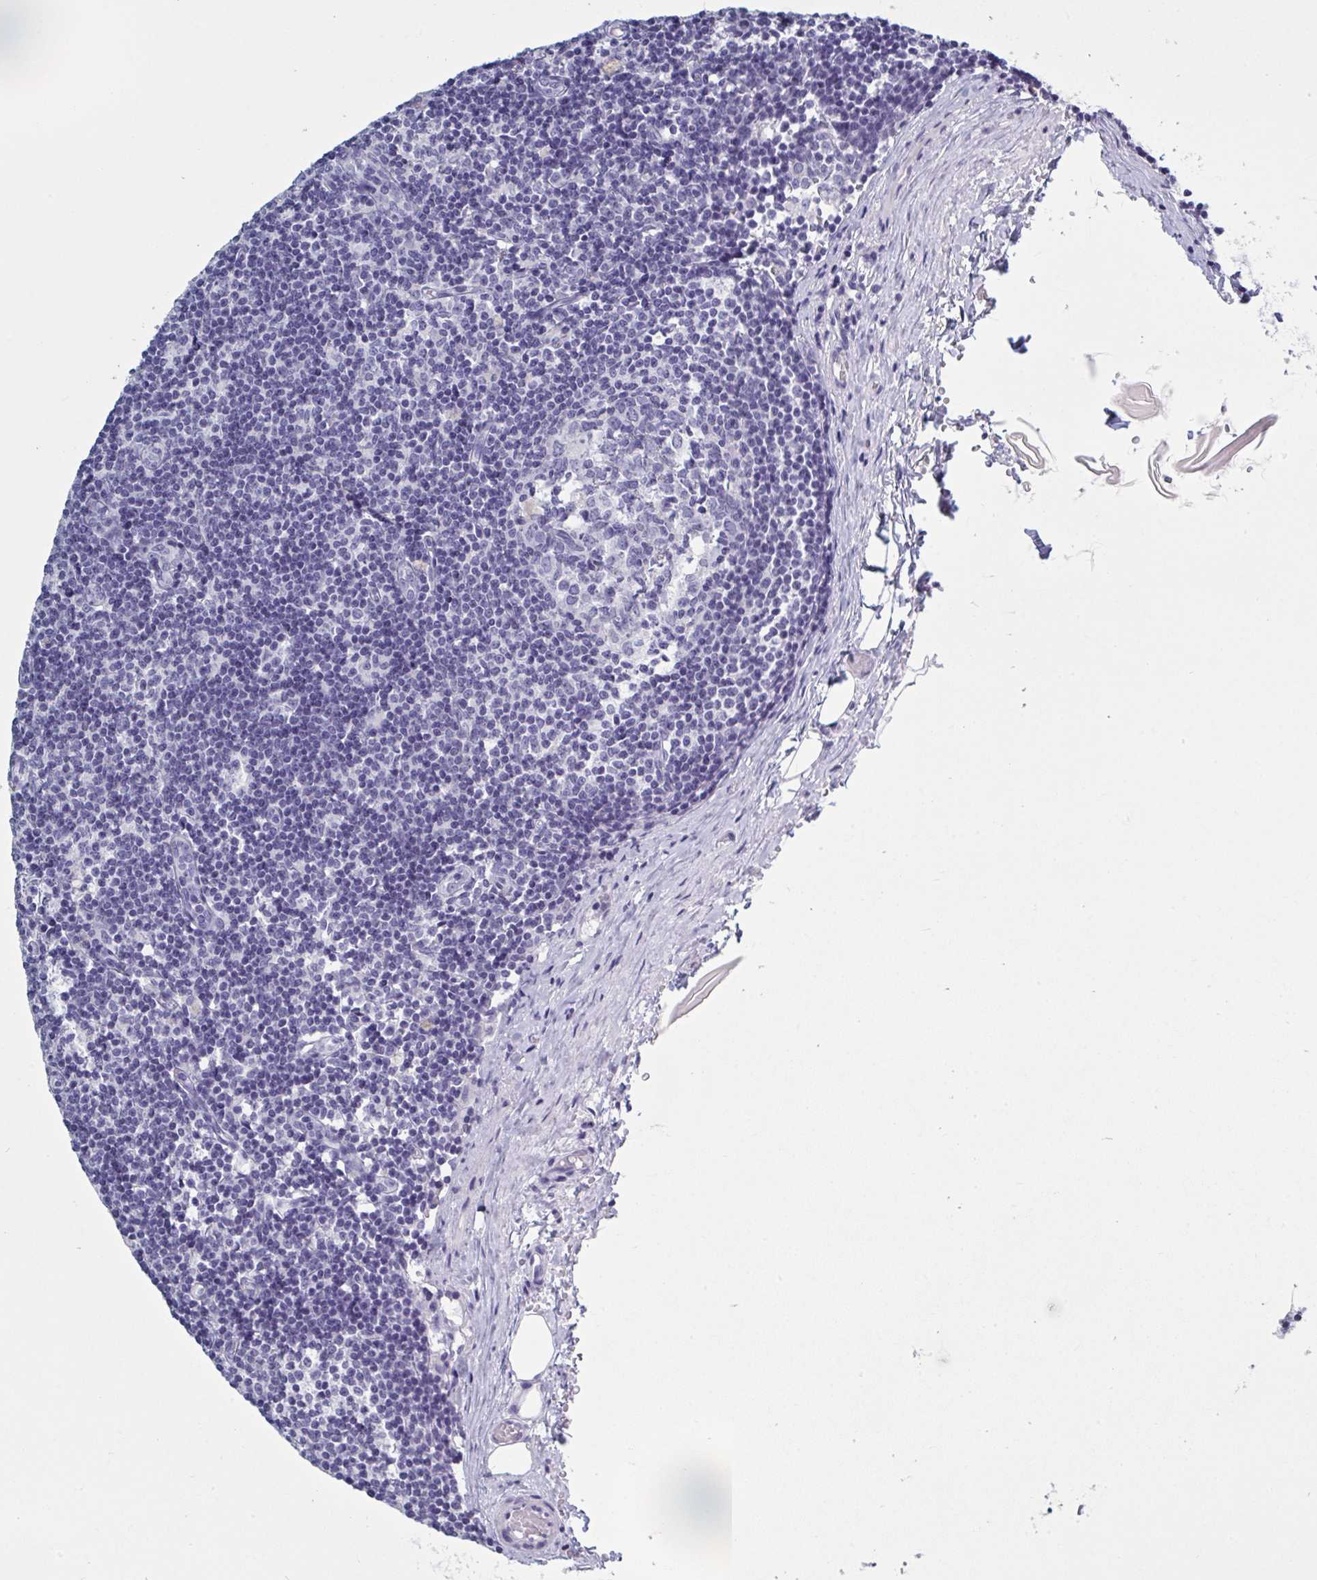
{"staining": {"intensity": "negative", "quantity": "none", "location": "none"}, "tissue": "lymph node", "cell_type": "Germinal center cells", "image_type": "normal", "snomed": [{"axis": "morphology", "description": "Normal tissue, NOS"}, {"axis": "topography", "description": "Lymph node"}], "caption": "Photomicrograph shows no protein staining in germinal center cells of benign lymph node.", "gene": "NDUFC2", "patient": {"sex": "male", "age": 49}}